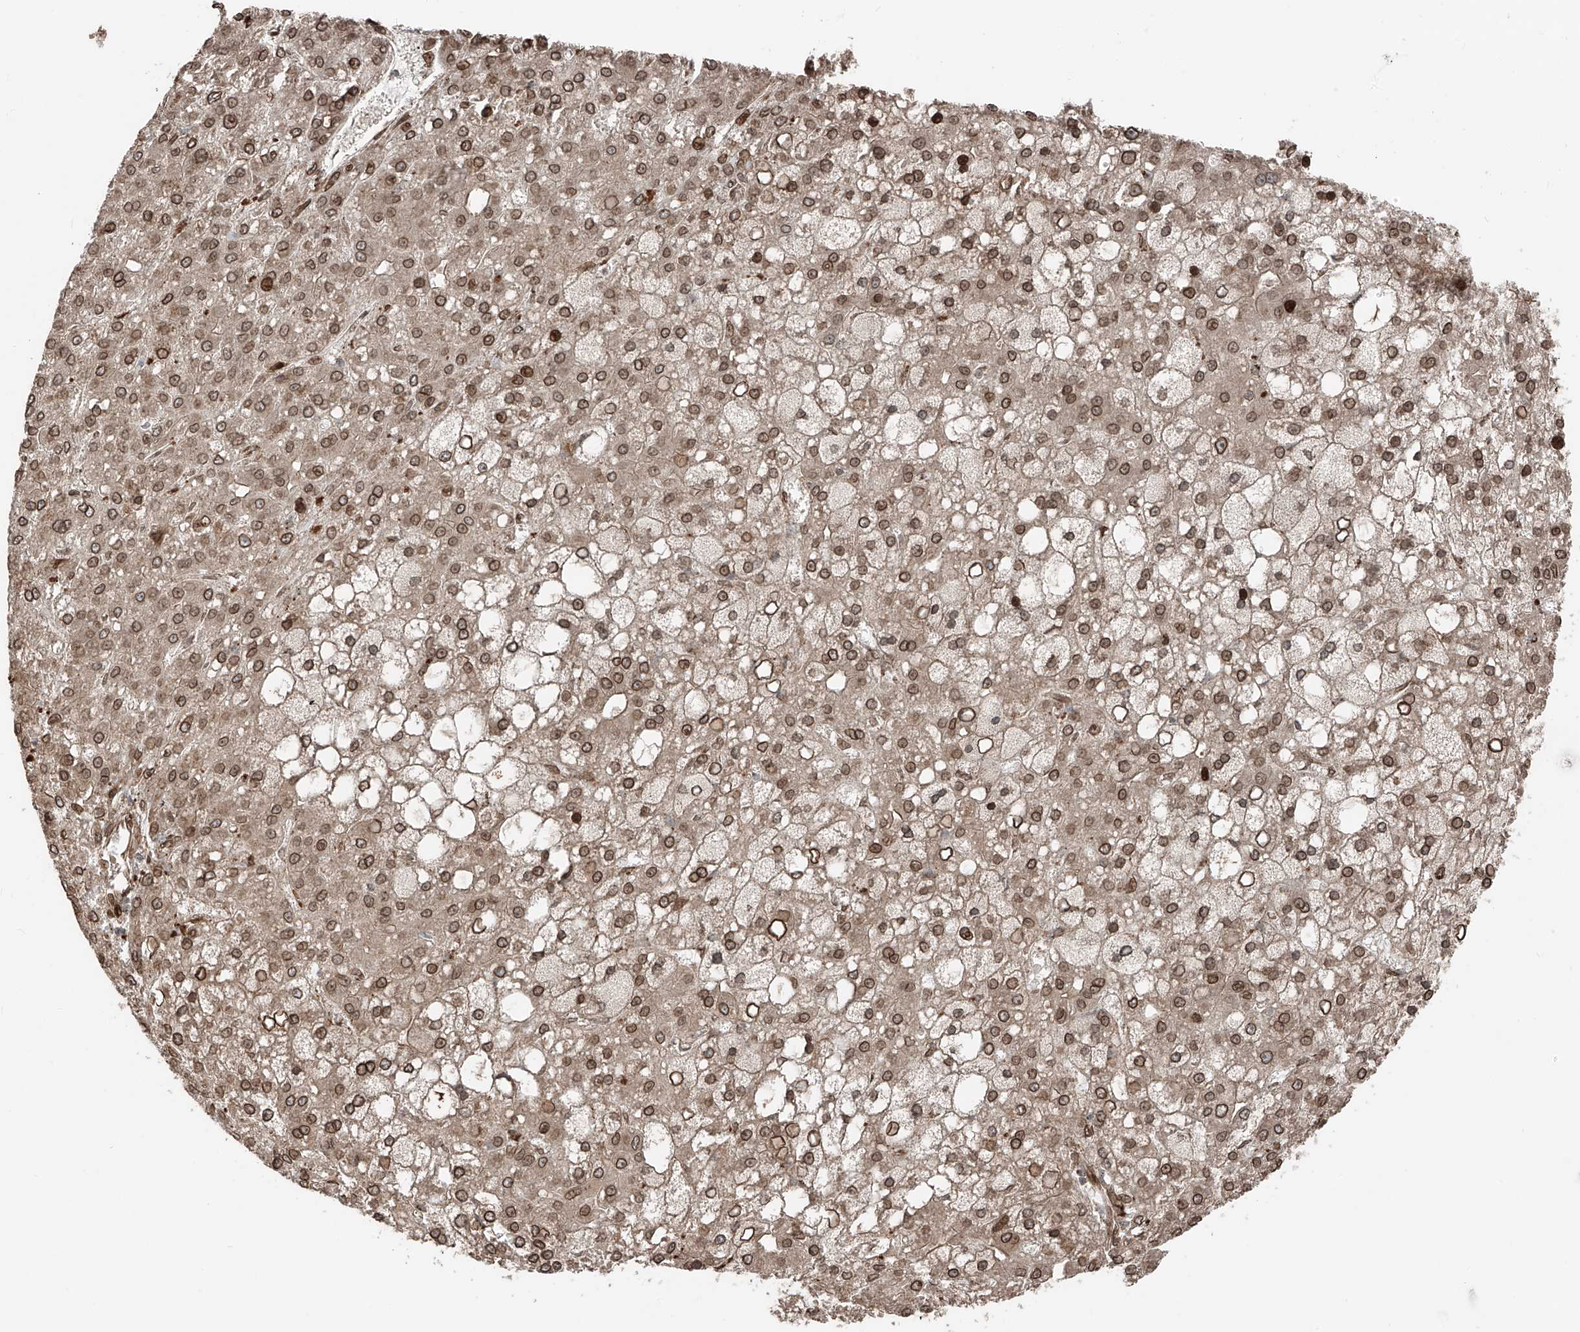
{"staining": {"intensity": "moderate", "quantity": ">75%", "location": "cytoplasmic/membranous,nuclear"}, "tissue": "liver cancer", "cell_type": "Tumor cells", "image_type": "cancer", "snomed": [{"axis": "morphology", "description": "Carcinoma, Hepatocellular, NOS"}, {"axis": "topography", "description": "Liver"}], "caption": "Liver hepatocellular carcinoma stained for a protein (brown) reveals moderate cytoplasmic/membranous and nuclear positive positivity in approximately >75% of tumor cells.", "gene": "CEP162", "patient": {"sex": "male", "age": 67}}